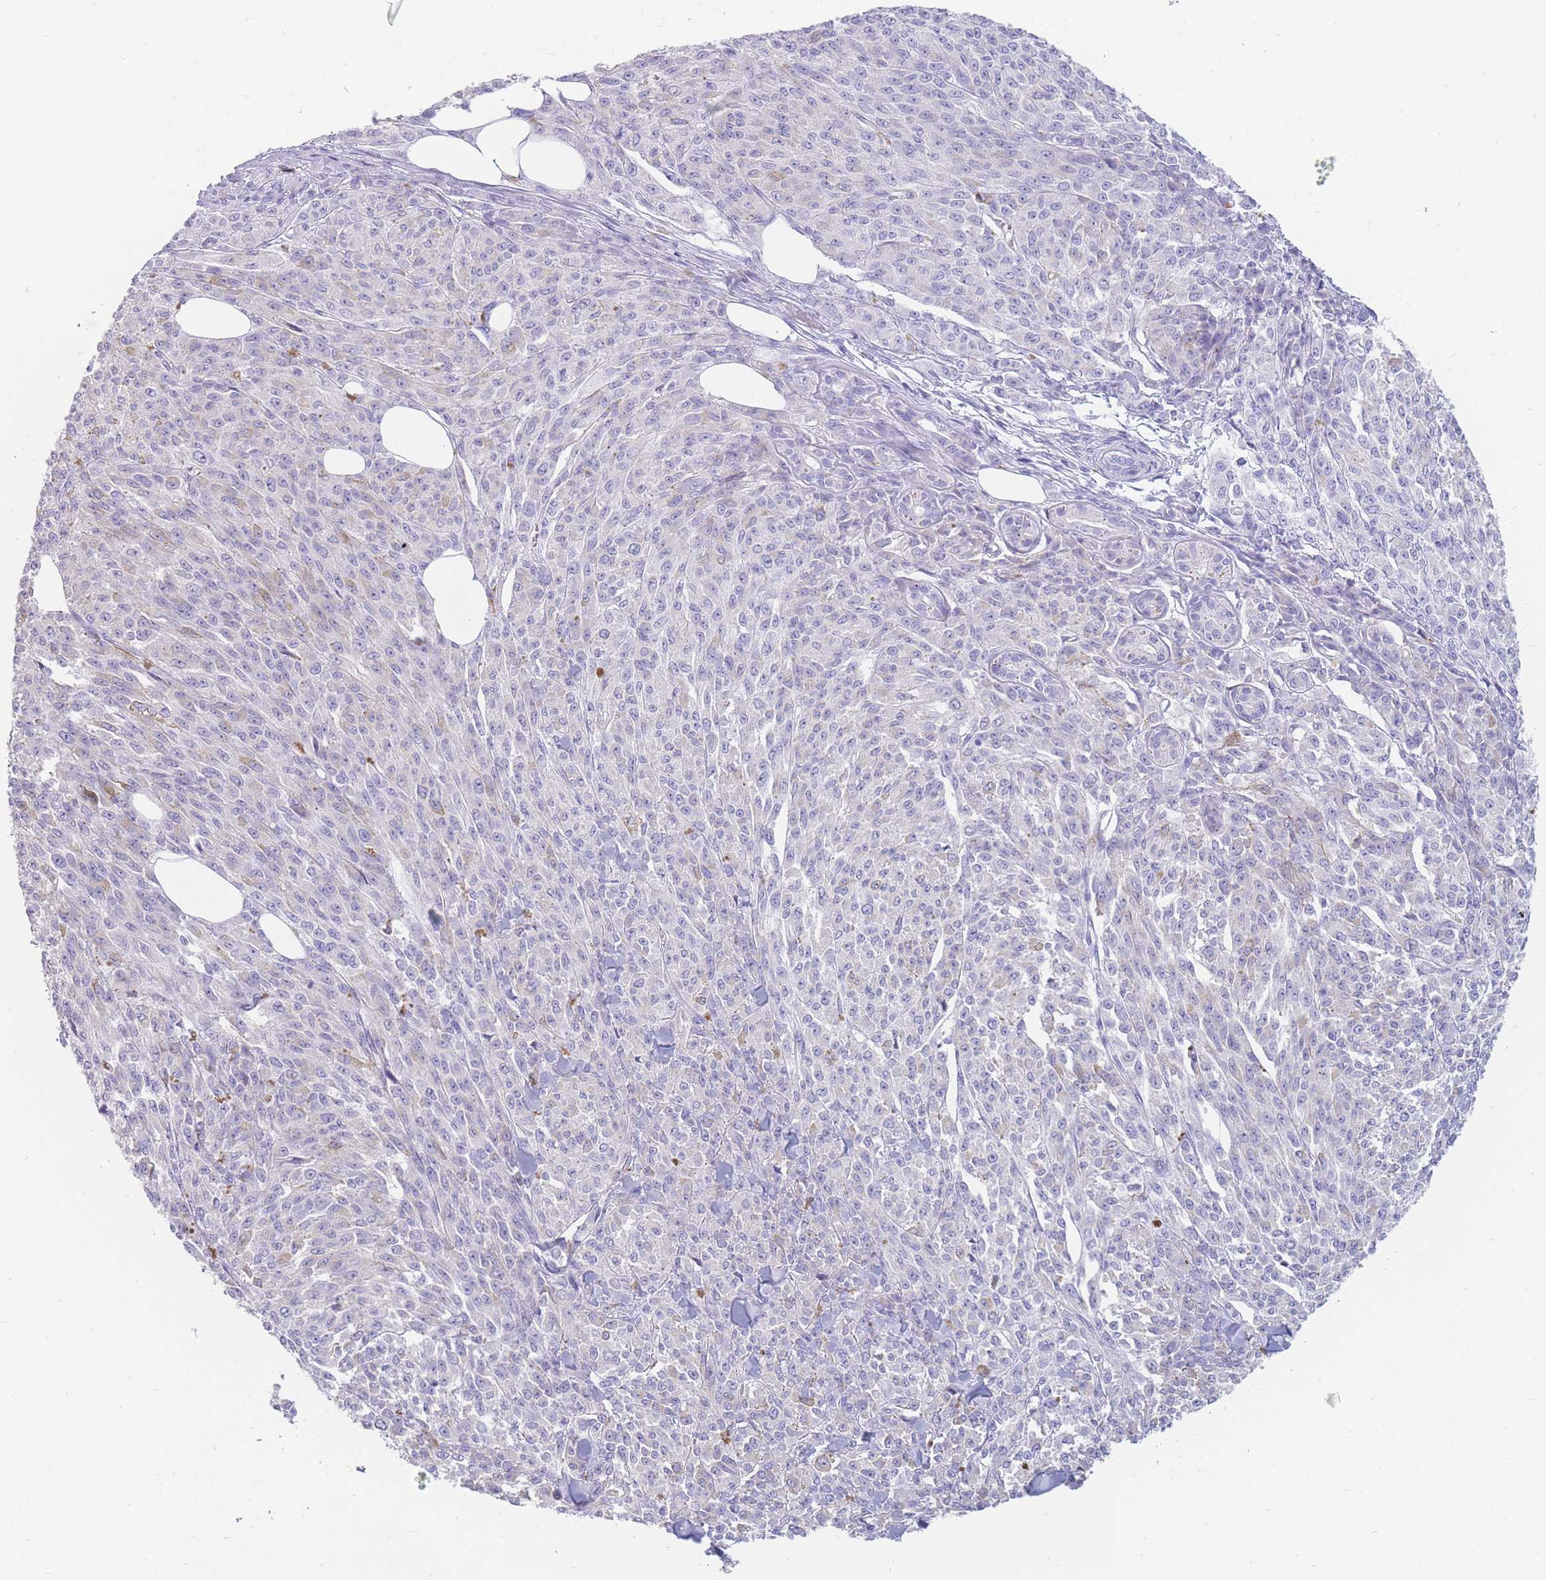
{"staining": {"intensity": "negative", "quantity": "none", "location": "none"}, "tissue": "melanoma", "cell_type": "Tumor cells", "image_type": "cancer", "snomed": [{"axis": "morphology", "description": "Malignant melanoma, NOS"}, {"axis": "topography", "description": "Skin"}], "caption": "Immunohistochemical staining of human melanoma displays no significant staining in tumor cells.", "gene": "UPK1A", "patient": {"sex": "female", "age": 52}}